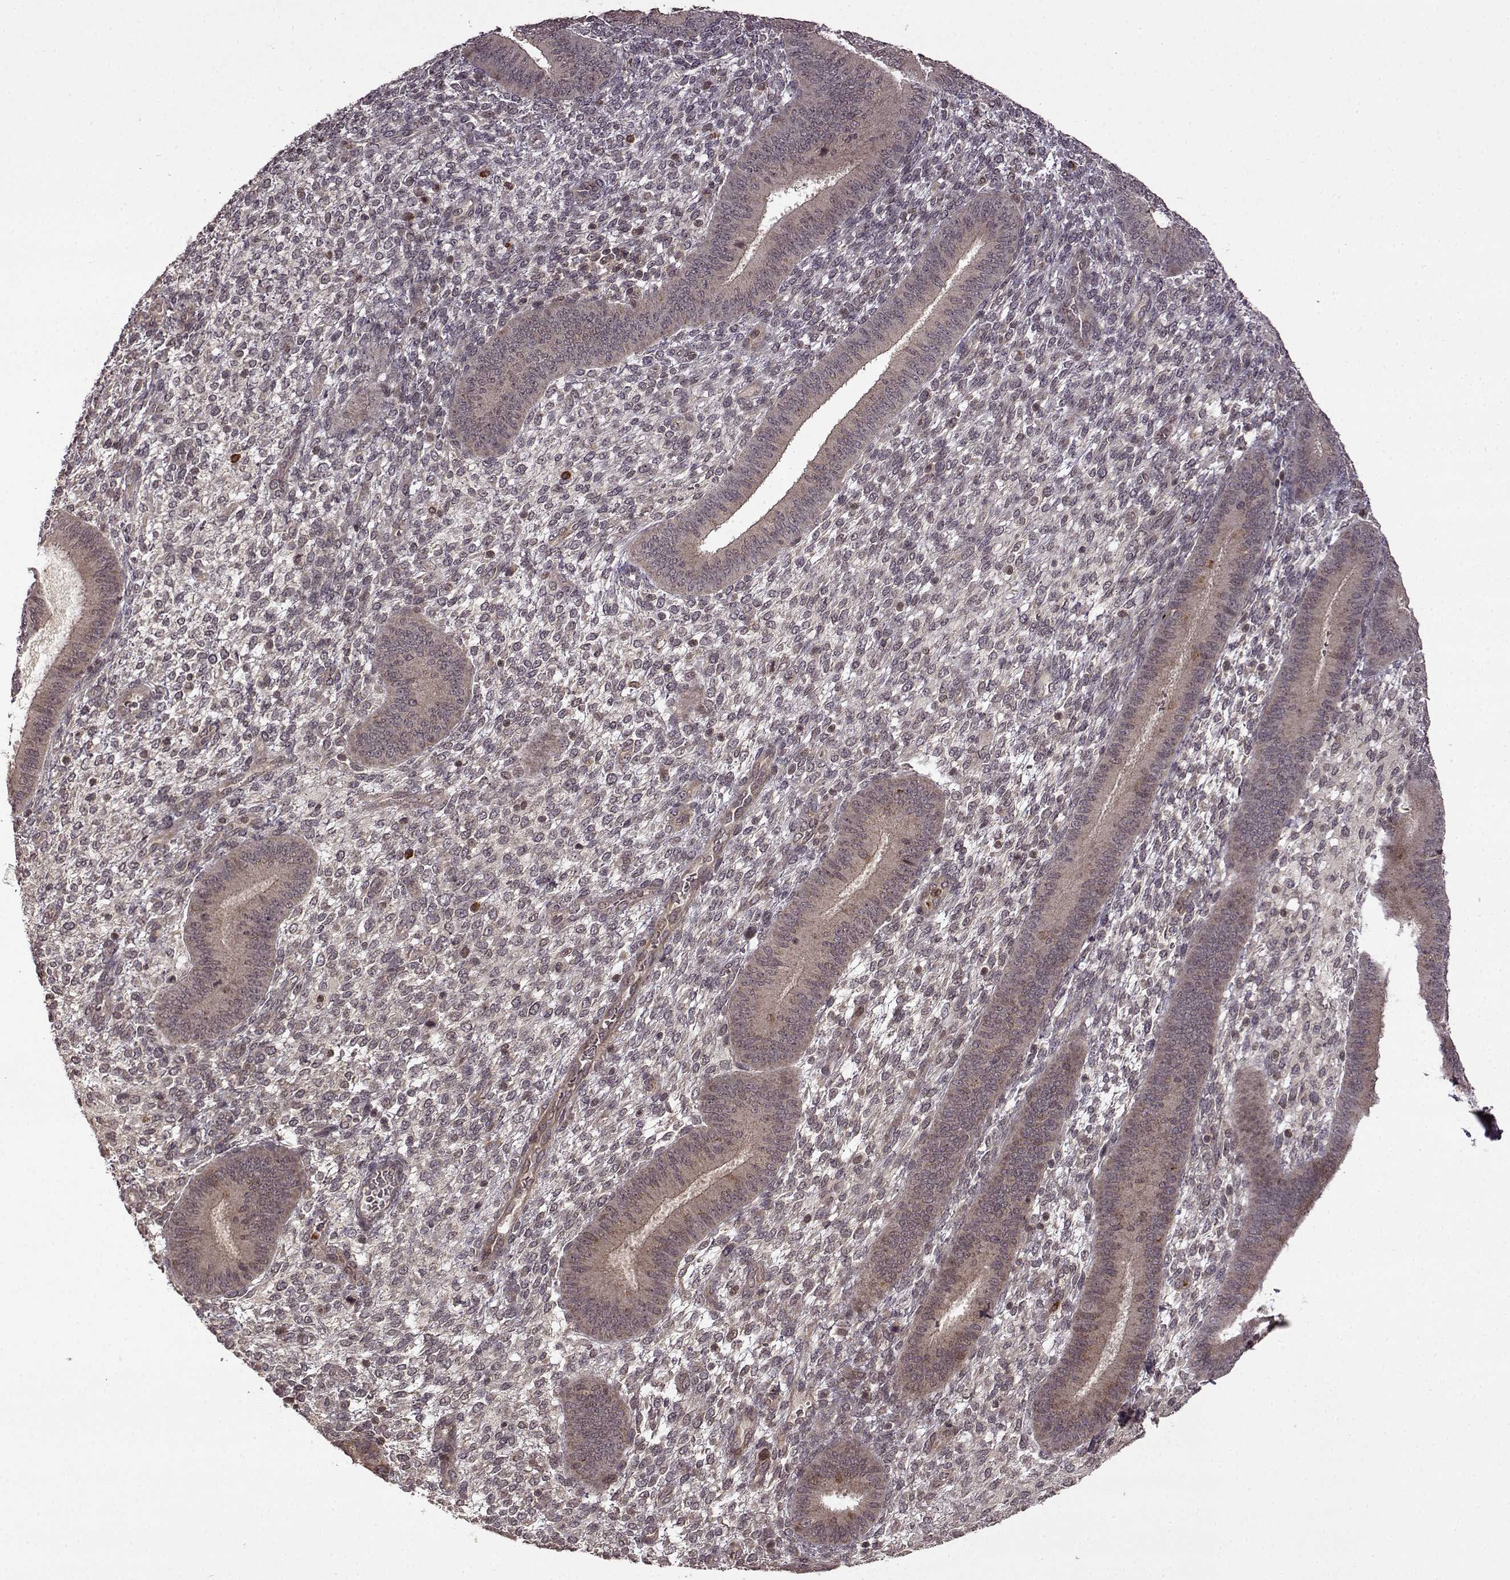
{"staining": {"intensity": "weak", "quantity": "25%-75%", "location": "cytoplasmic/membranous"}, "tissue": "endometrium", "cell_type": "Cells in endometrial stroma", "image_type": "normal", "snomed": [{"axis": "morphology", "description": "Normal tissue, NOS"}, {"axis": "topography", "description": "Endometrium"}], "caption": "A histopathology image of endometrium stained for a protein demonstrates weak cytoplasmic/membranous brown staining in cells in endometrial stroma. (DAB IHC with brightfield microscopy, high magnification).", "gene": "TRMU", "patient": {"sex": "female", "age": 39}}